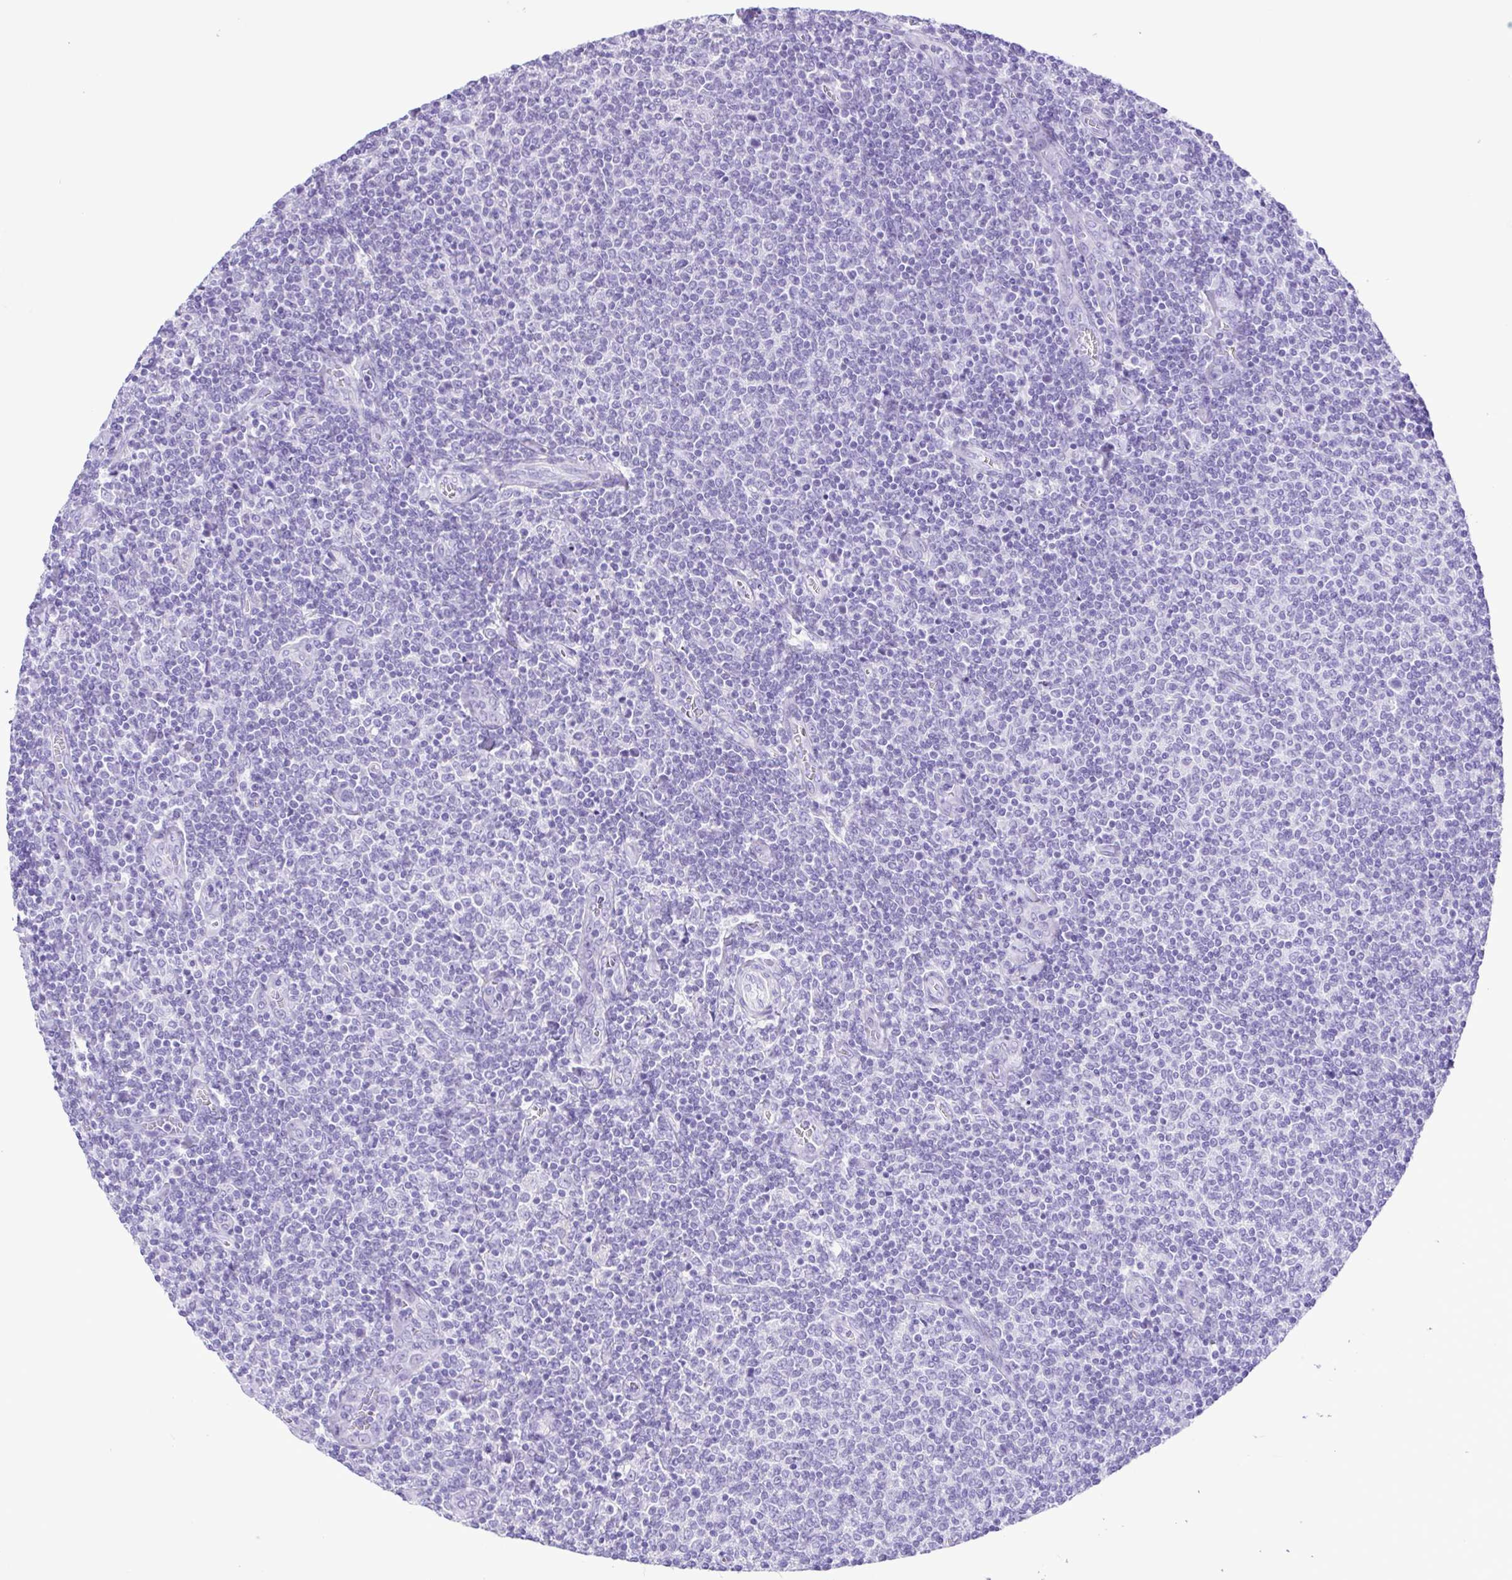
{"staining": {"intensity": "negative", "quantity": "none", "location": "none"}, "tissue": "lymphoma", "cell_type": "Tumor cells", "image_type": "cancer", "snomed": [{"axis": "morphology", "description": "Malignant lymphoma, non-Hodgkin's type, Low grade"}, {"axis": "topography", "description": "Lymph node"}], "caption": "Histopathology image shows no significant protein expression in tumor cells of lymphoma. Brightfield microscopy of immunohistochemistry (IHC) stained with DAB (brown) and hematoxylin (blue), captured at high magnification.", "gene": "CASP14", "patient": {"sex": "male", "age": 52}}